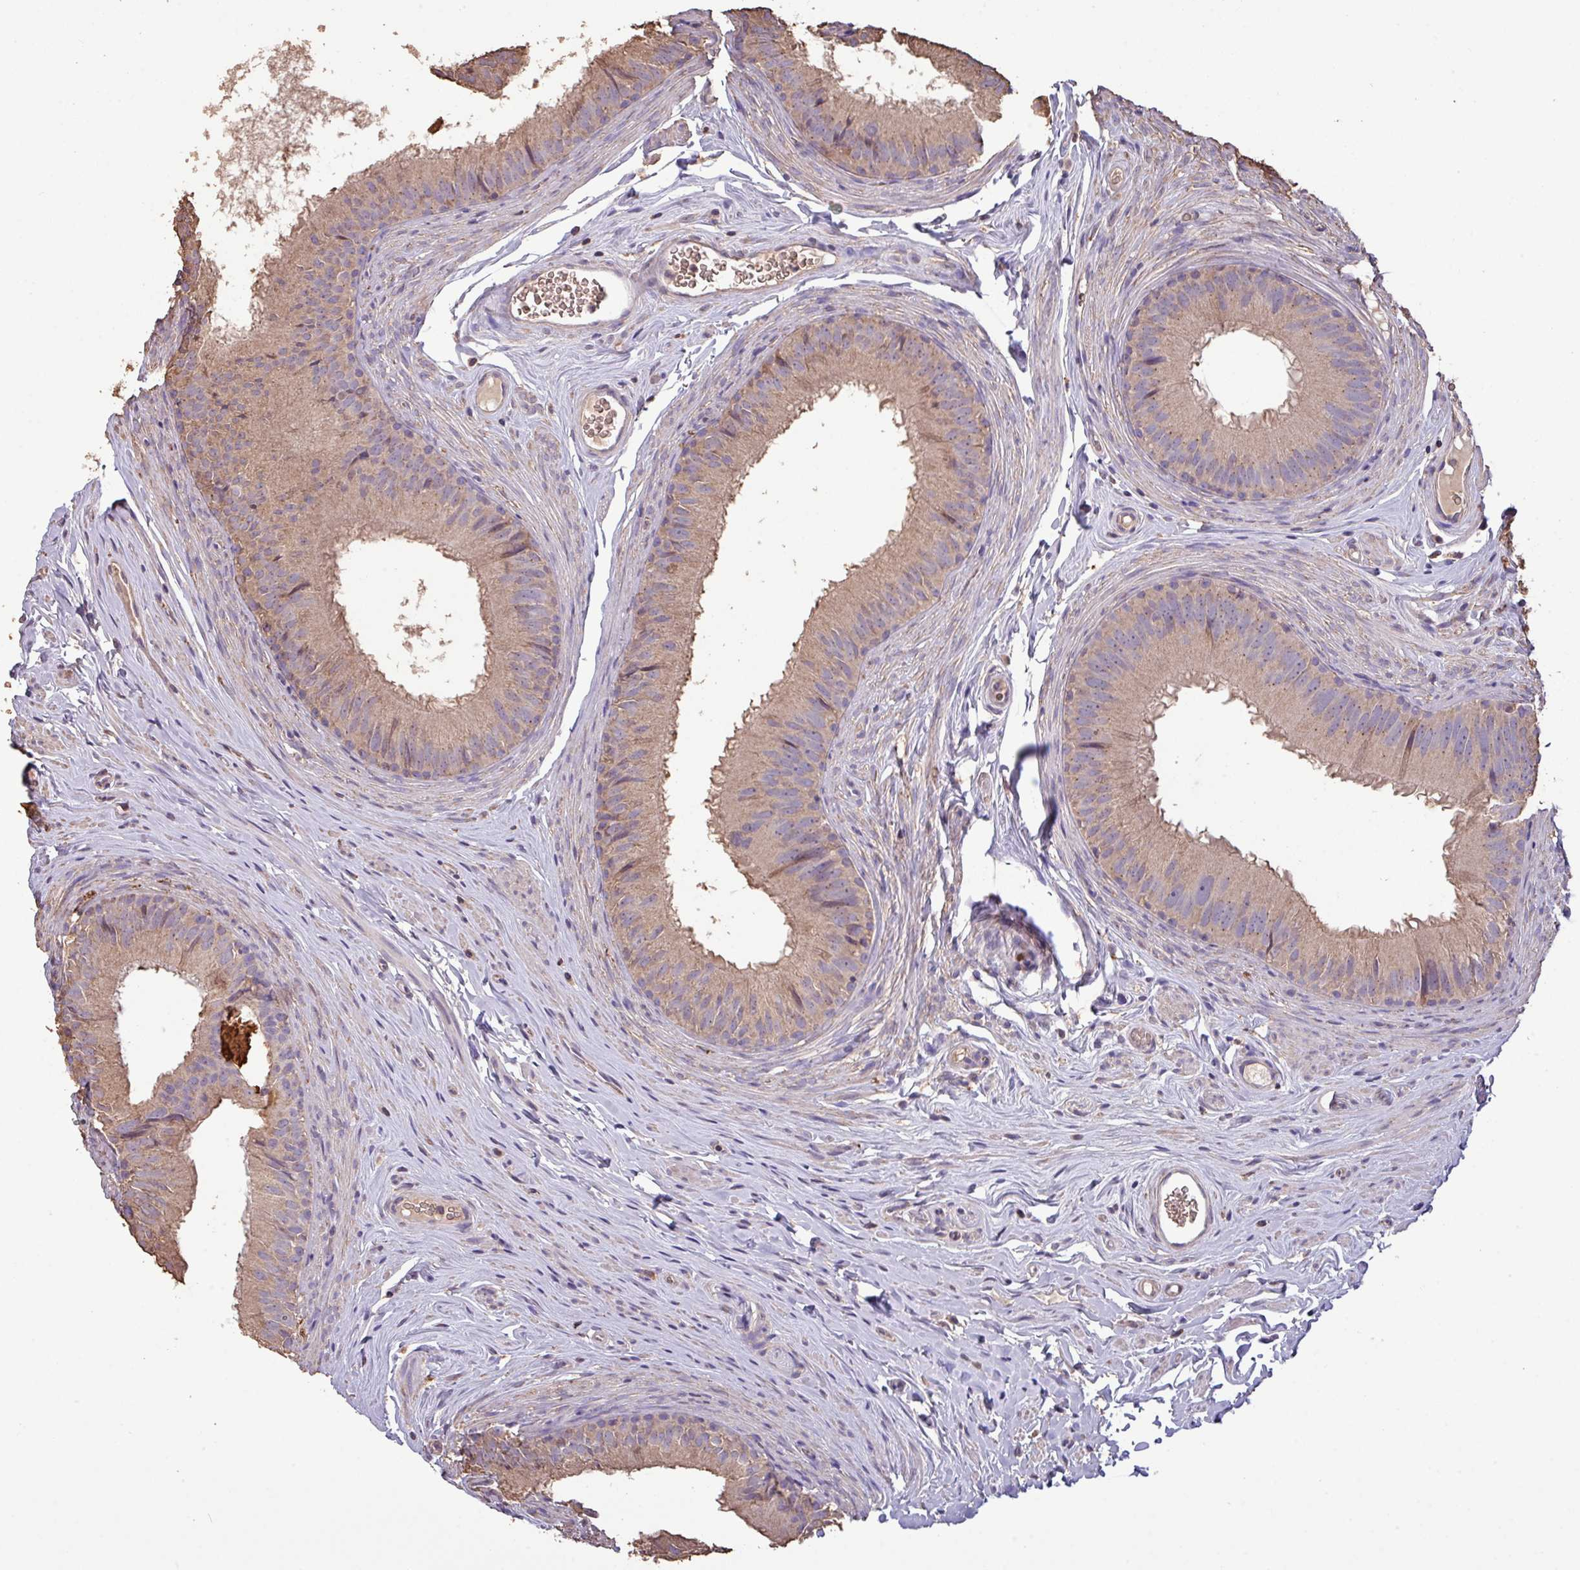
{"staining": {"intensity": "weak", "quantity": ">75%", "location": "cytoplasmic/membranous"}, "tissue": "epididymis", "cell_type": "Glandular cells", "image_type": "normal", "snomed": [{"axis": "morphology", "description": "Normal tissue, NOS"}, {"axis": "topography", "description": "Epididymis, spermatic cord, NOS"}], "caption": "The histopathology image displays staining of unremarkable epididymis, revealing weak cytoplasmic/membranous protein expression (brown color) within glandular cells.", "gene": "CAMK2A", "patient": {"sex": "male", "age": 25}}